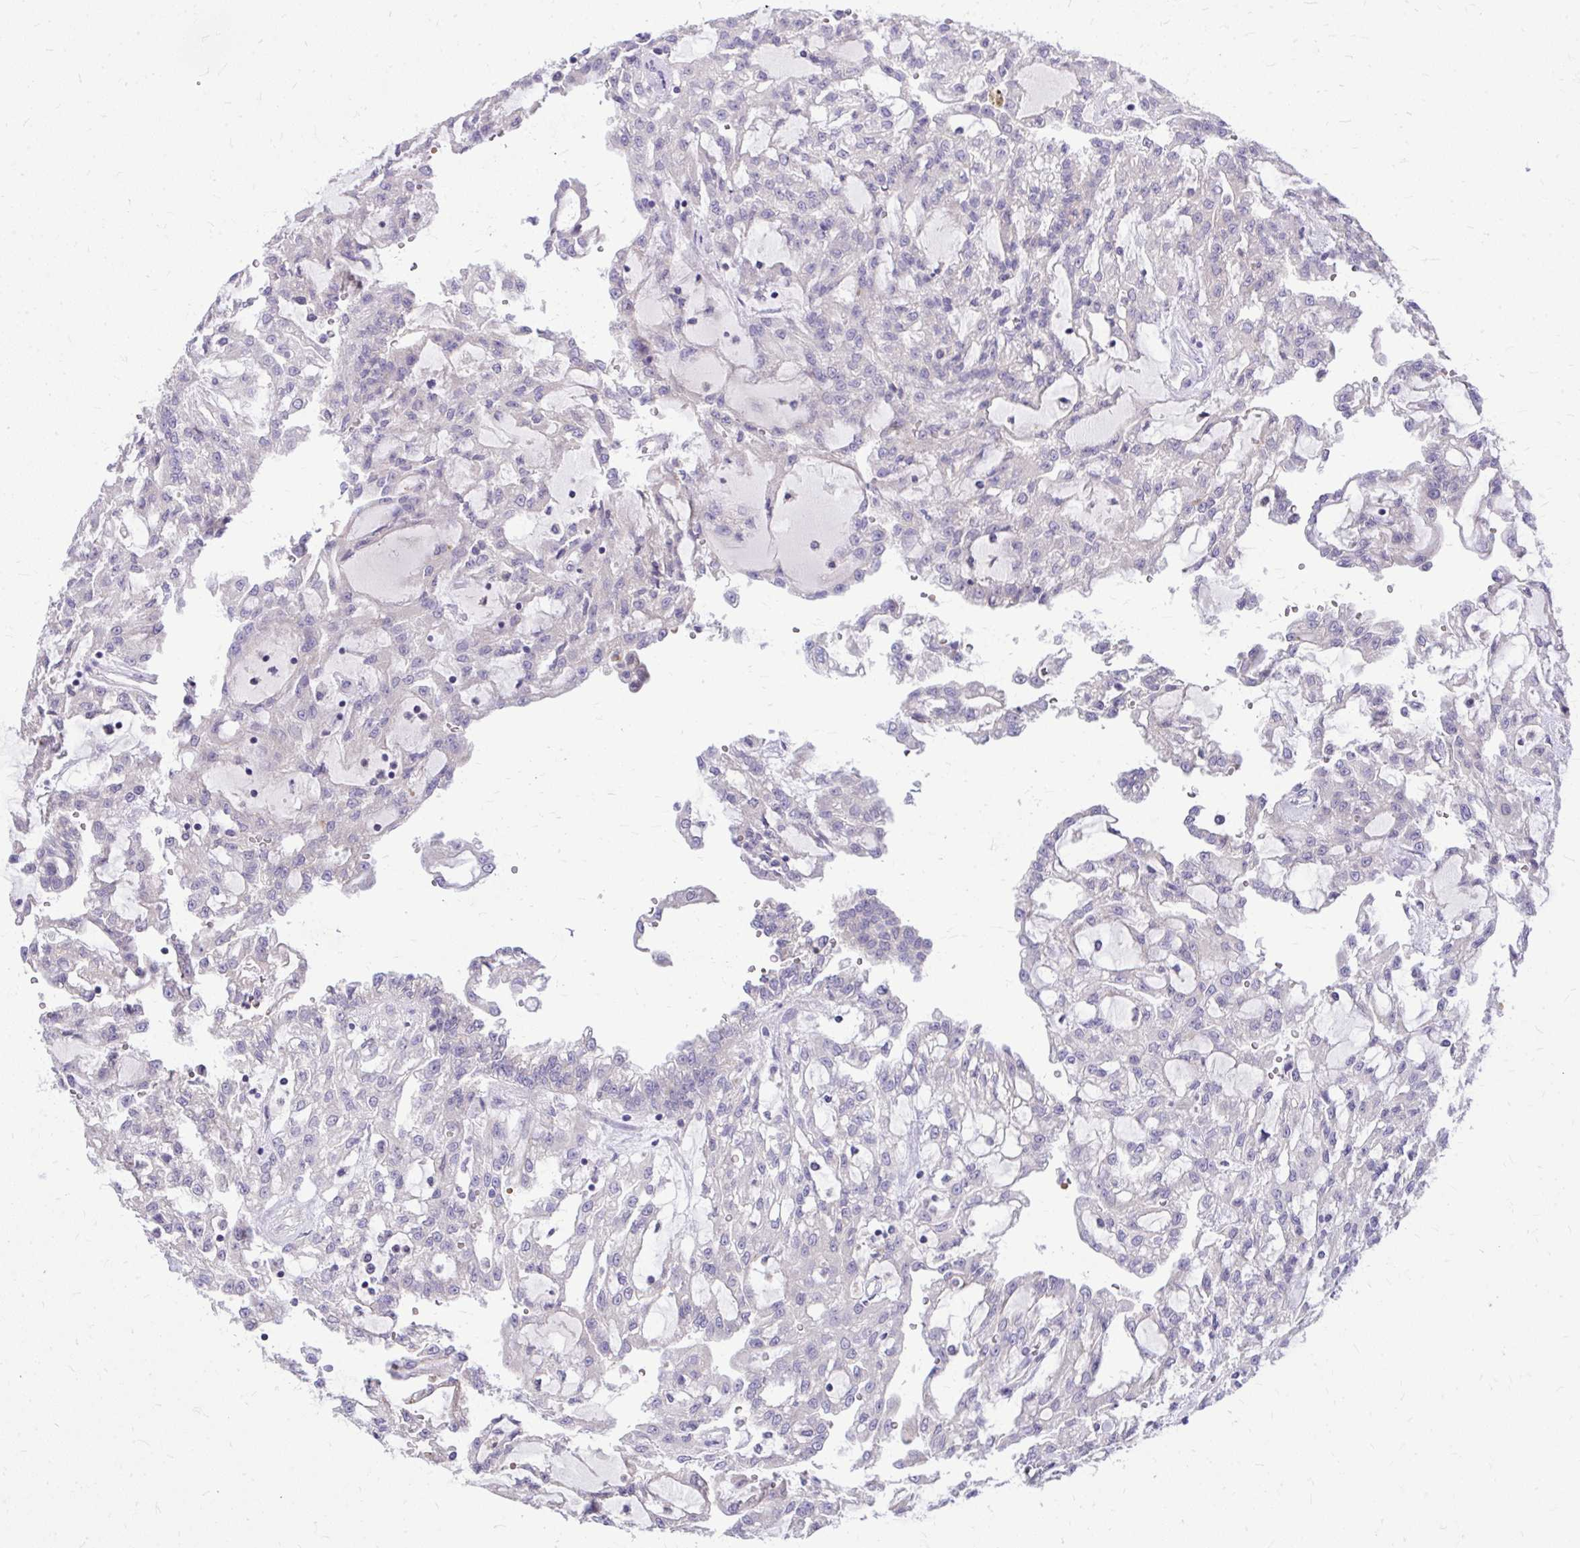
{"staining": {"intensity": "negative", "quantity": "none", "location": "none"}, "tissue": "renal cancer", "cell_type": "Tumor cells", "image_type": "cancer", "snomed": [{"axis": "morphology", "description": "Adenocarcinoma, NOS"}, {"axis": "topography", "description": "Kidney"}], "caption": "High magnification brightfield microscopy of renal adenocarcinoma stained with DAB (brown) and counterstained with hematoxylin (blue): tumor cells show no significant expression.", "gene": "DPY19L1", "patient": {"sex": "male", "age": 63}}